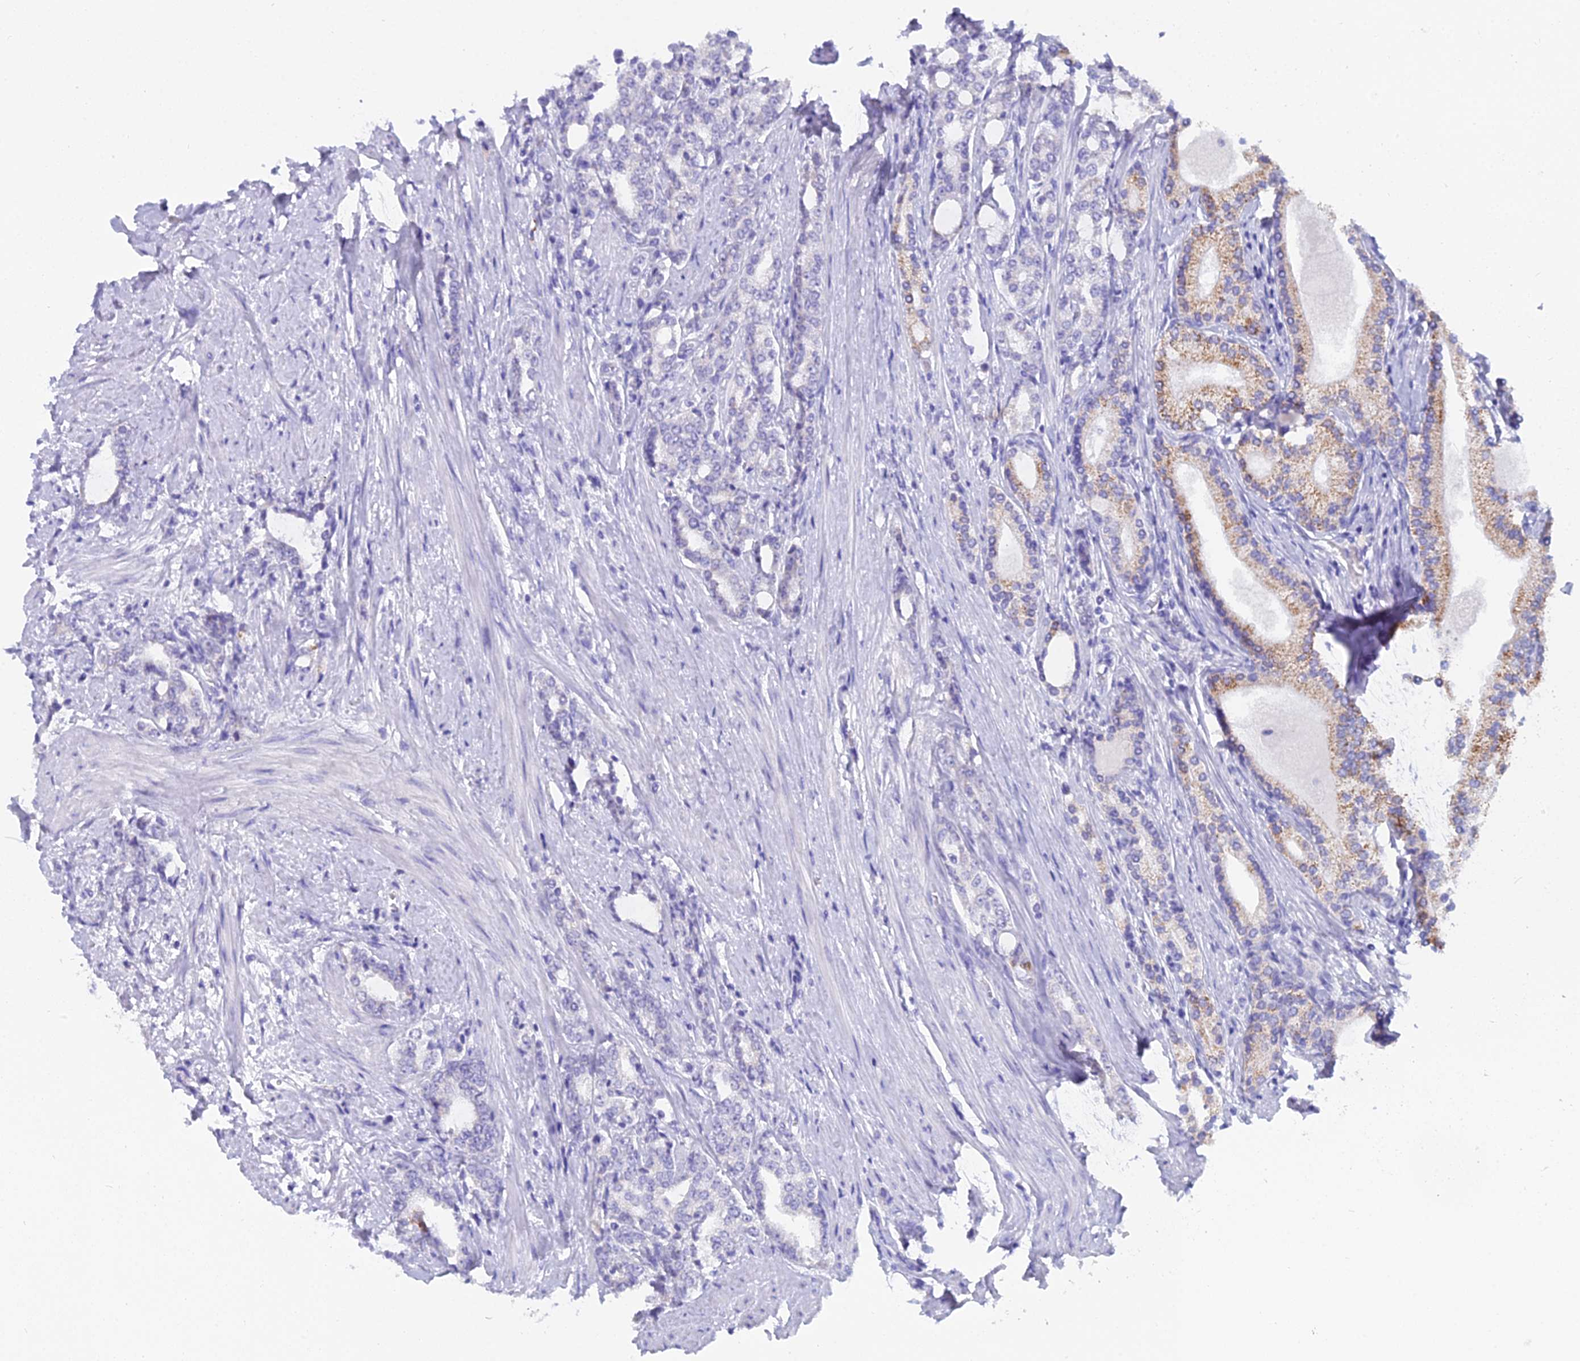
{"staining": {"intensity": "negative", "quantity": "none", "location": "none"}, "tissue": "prostate cancer", "cell_type": "Tumor cells", "image_type": "cancer", "snomed": [{"axis": "morphology", "description": "Adenocarcinoma, High grade"}, {"axis": "topography", "description": "Prostate"}], "caption": "Immunohistochemistry histopathology image of prostate adenocarcinoma (high-grade) stained for a protein (brown), which reveals no positivity in tumor cells.", "gene": "CGB2", "patient": {"sex": "male", "age": 64}}